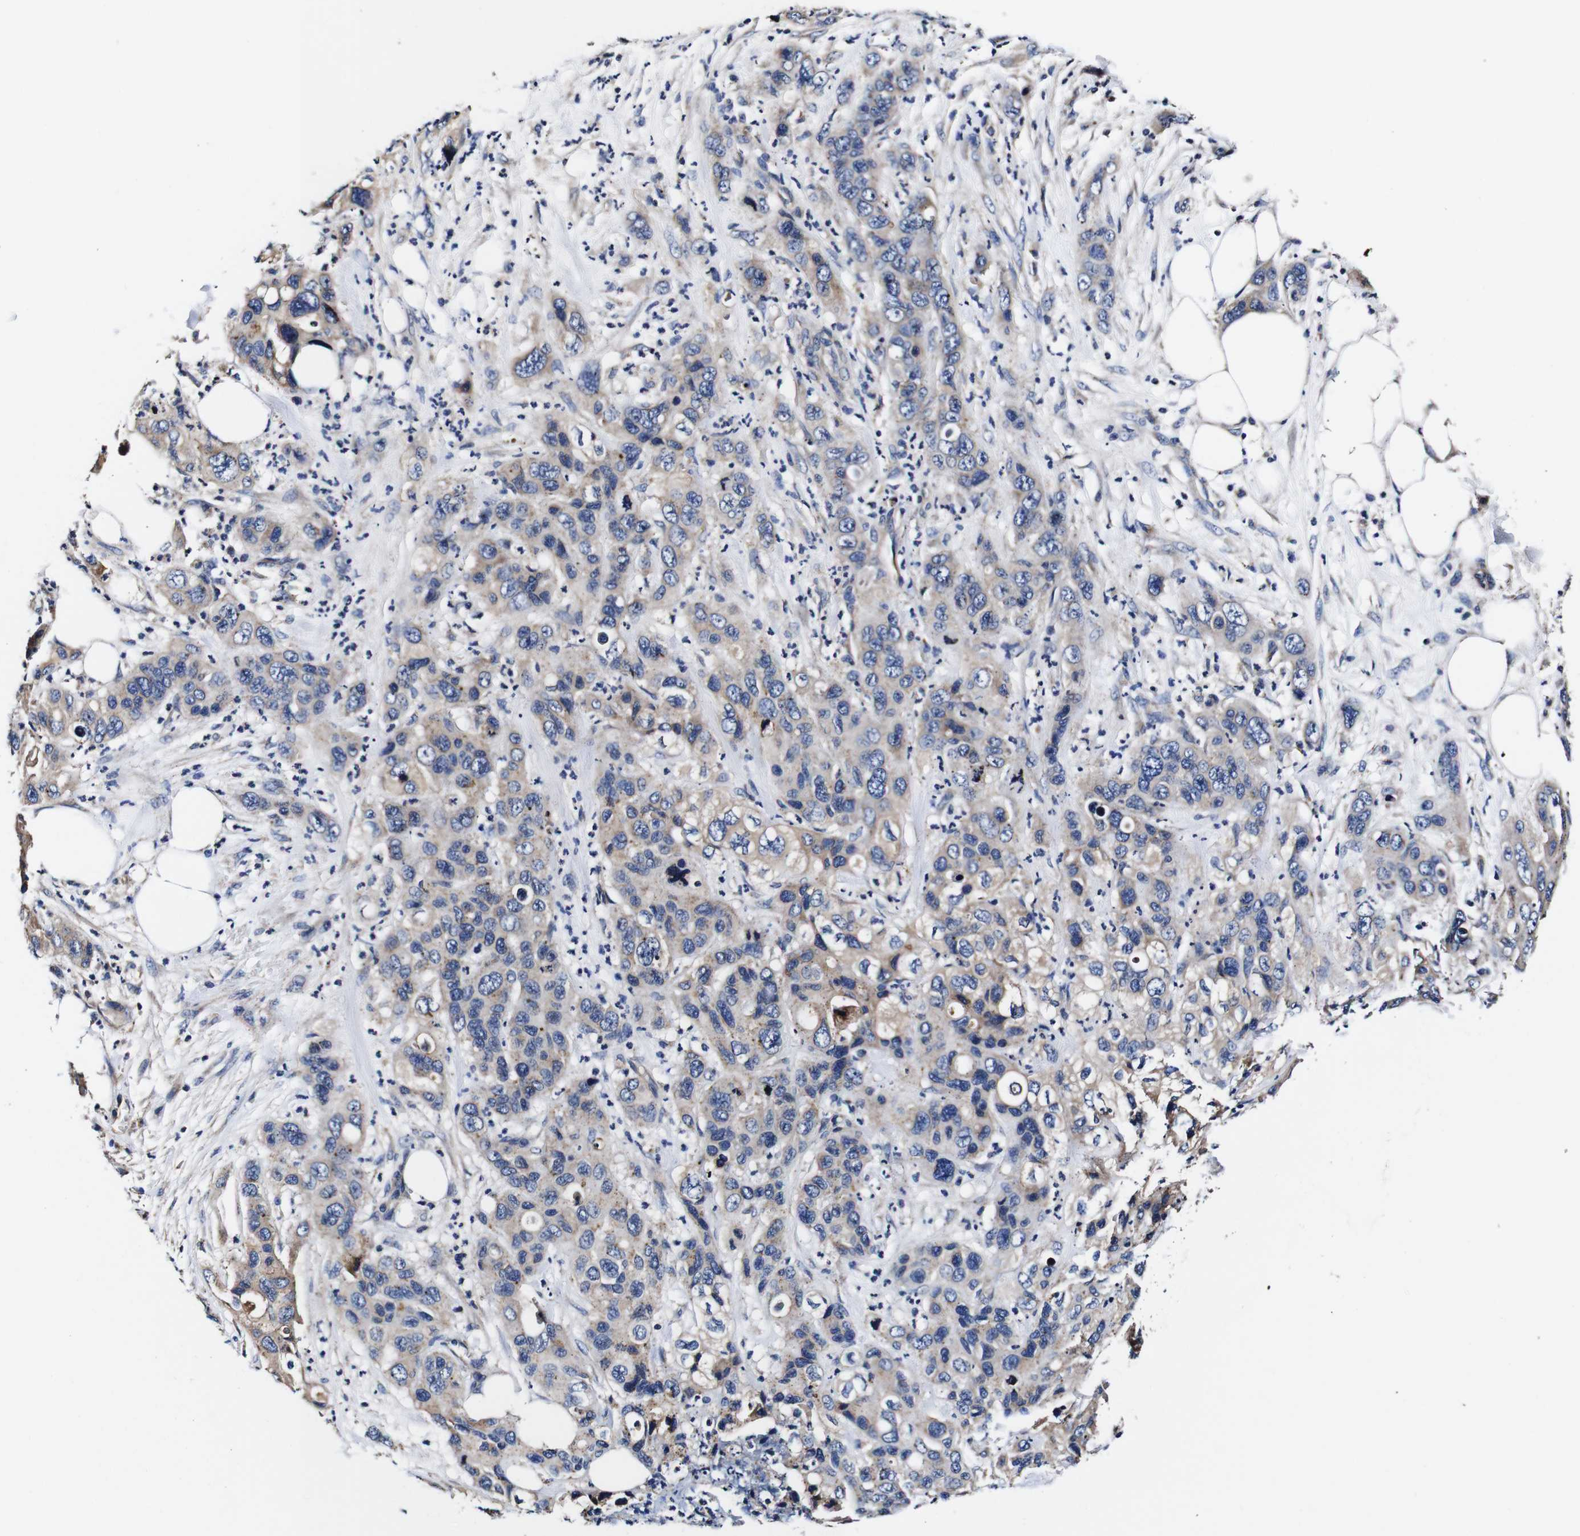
{"staining": {"intensity": "weak", "quantity": "<25%", "location": "cytoplasmic/membranous"}, "tissue": "pancreatic cancer", "cell_type": "Tumor cells", "image_type": "cancer", "snomed": [{"axis": "morphology", "description": "Adenocarcinoma, NOS"}, {"axis": "topography", "description": "Pancreas"}], "caption": "Image shows no protein positivity in tumor cells of pancreatic cancer (adenocarcinoma) tissue. (Immunohistochemistry, brightfield microscopy, high magnification).", "gene": "PDCD6IP", "patient": {"sex": "female", "age": 71}}